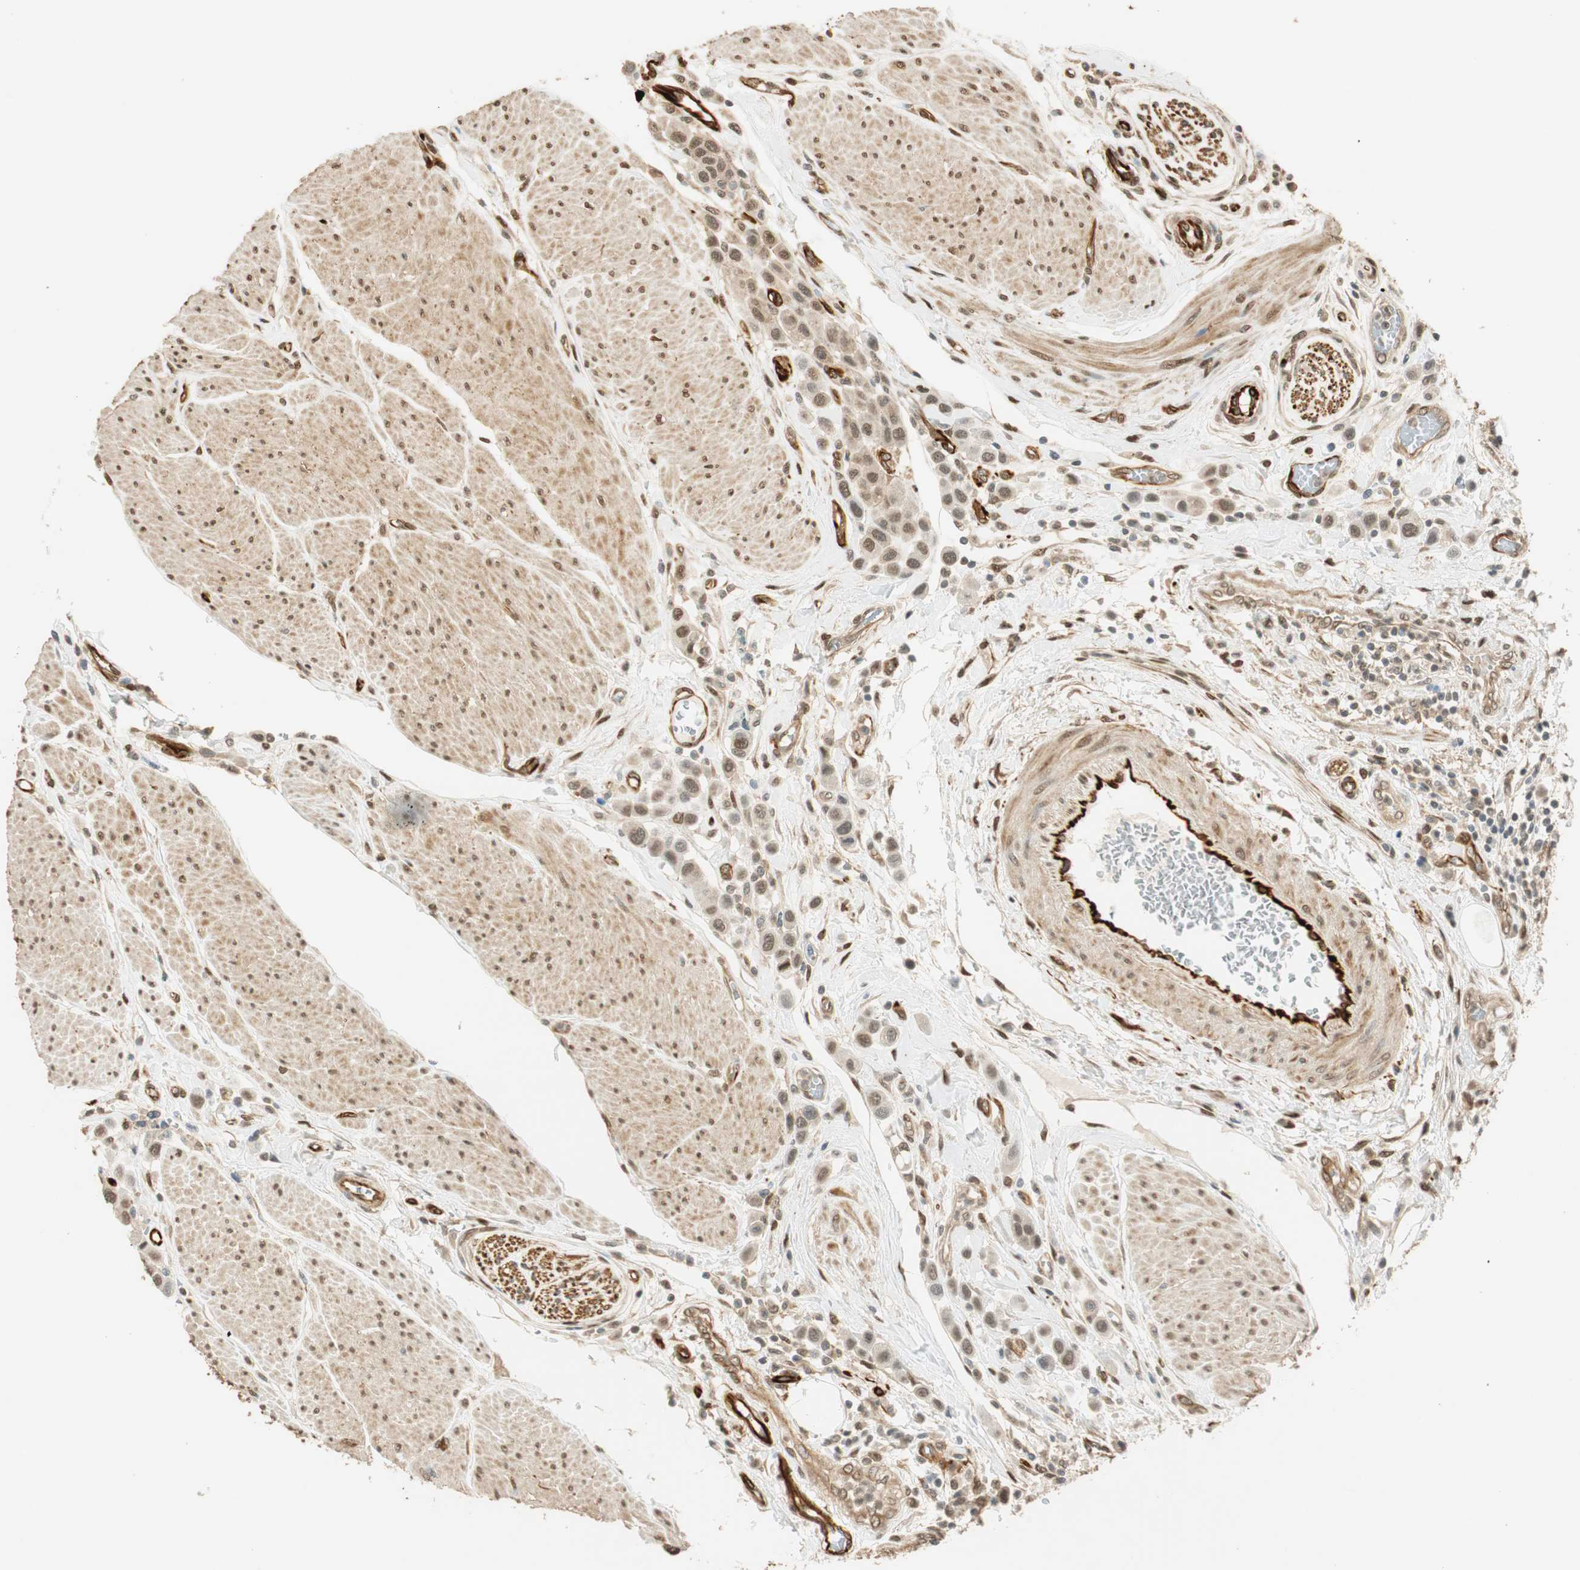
{"staining": {"intensity": "weak", "quantity": "25%-75%", "location": "cytoplasmic/membranous,nuclear"}, "tissue": "urothelial cancer", "cell_type": "Tumor cells", "image_type": "cancer", "snomed": [{"axis": "morphology", "description": "Urothelial carcinoma, High grade"}, {"axis": "topography", "description": "Urinary bladder"}], "caption": "The photomicrograph displays immunohistochemical staining of urothelial carcinoma (high-grade). There is weak cytoplasmic/membranous and nuclear staining is identified in approximately 25%-75% of tumor cells.", "gene": "NES", "patient": {"sex": "male", "age": 50}}